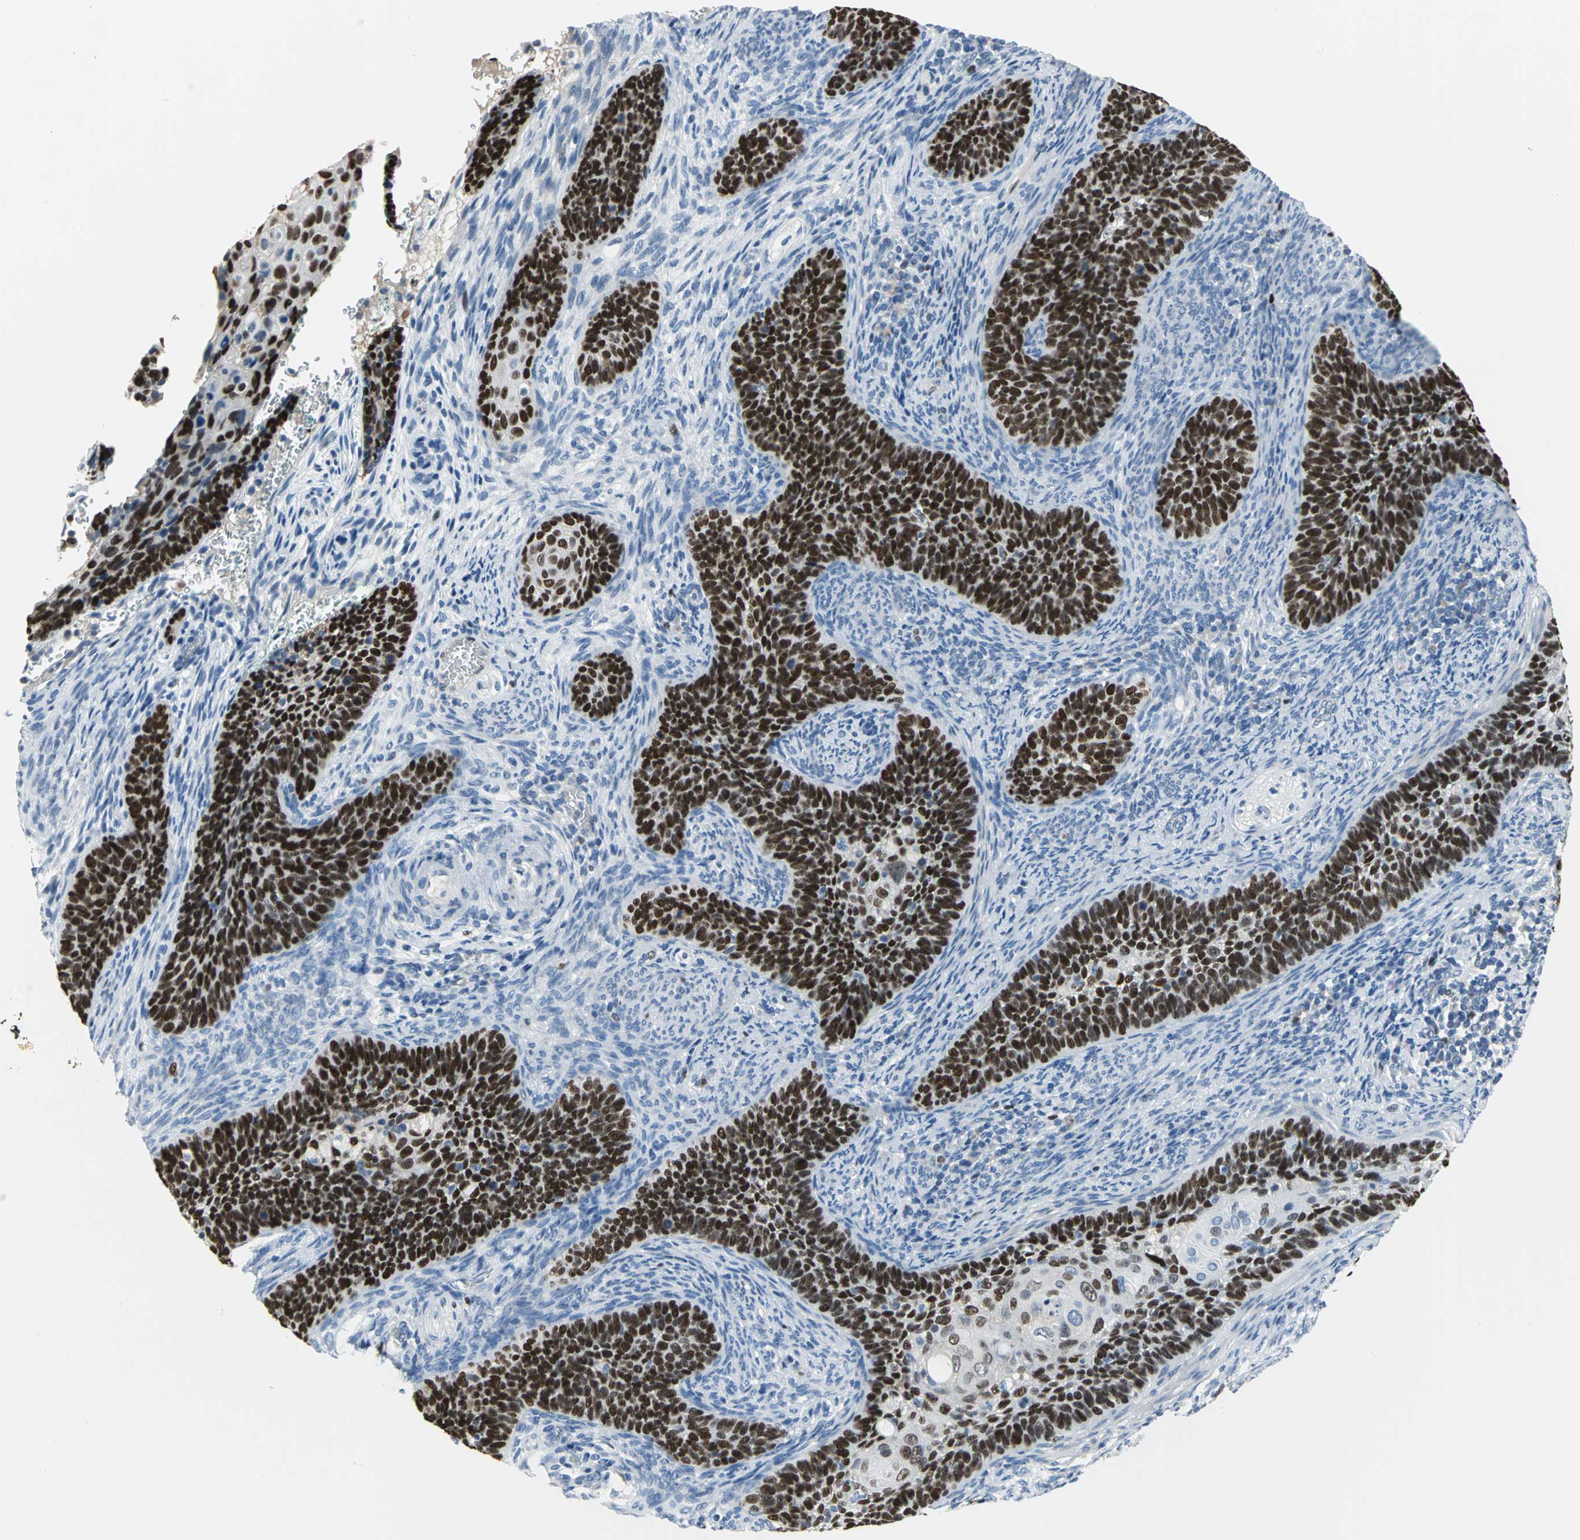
{"staining": {"intensity": "strong", "quantity": ">75%", "location": "nuclear"}, "tissue": "cervical cancer", "cell_type": "Tumor cells", "image_type": "cancer", "snomed": [{"axis": "morphology", "description": "Squamous cell carcinoma, NOS"}, {"axis": "topography", "description": "Cervix"}], "caption": "This is an image of IHC staining of cervical cancer, which shows strong expression in the nuclear of tumor cells.", "gene": "MCM3", "patient": {"sex": "female", "age": 33}}